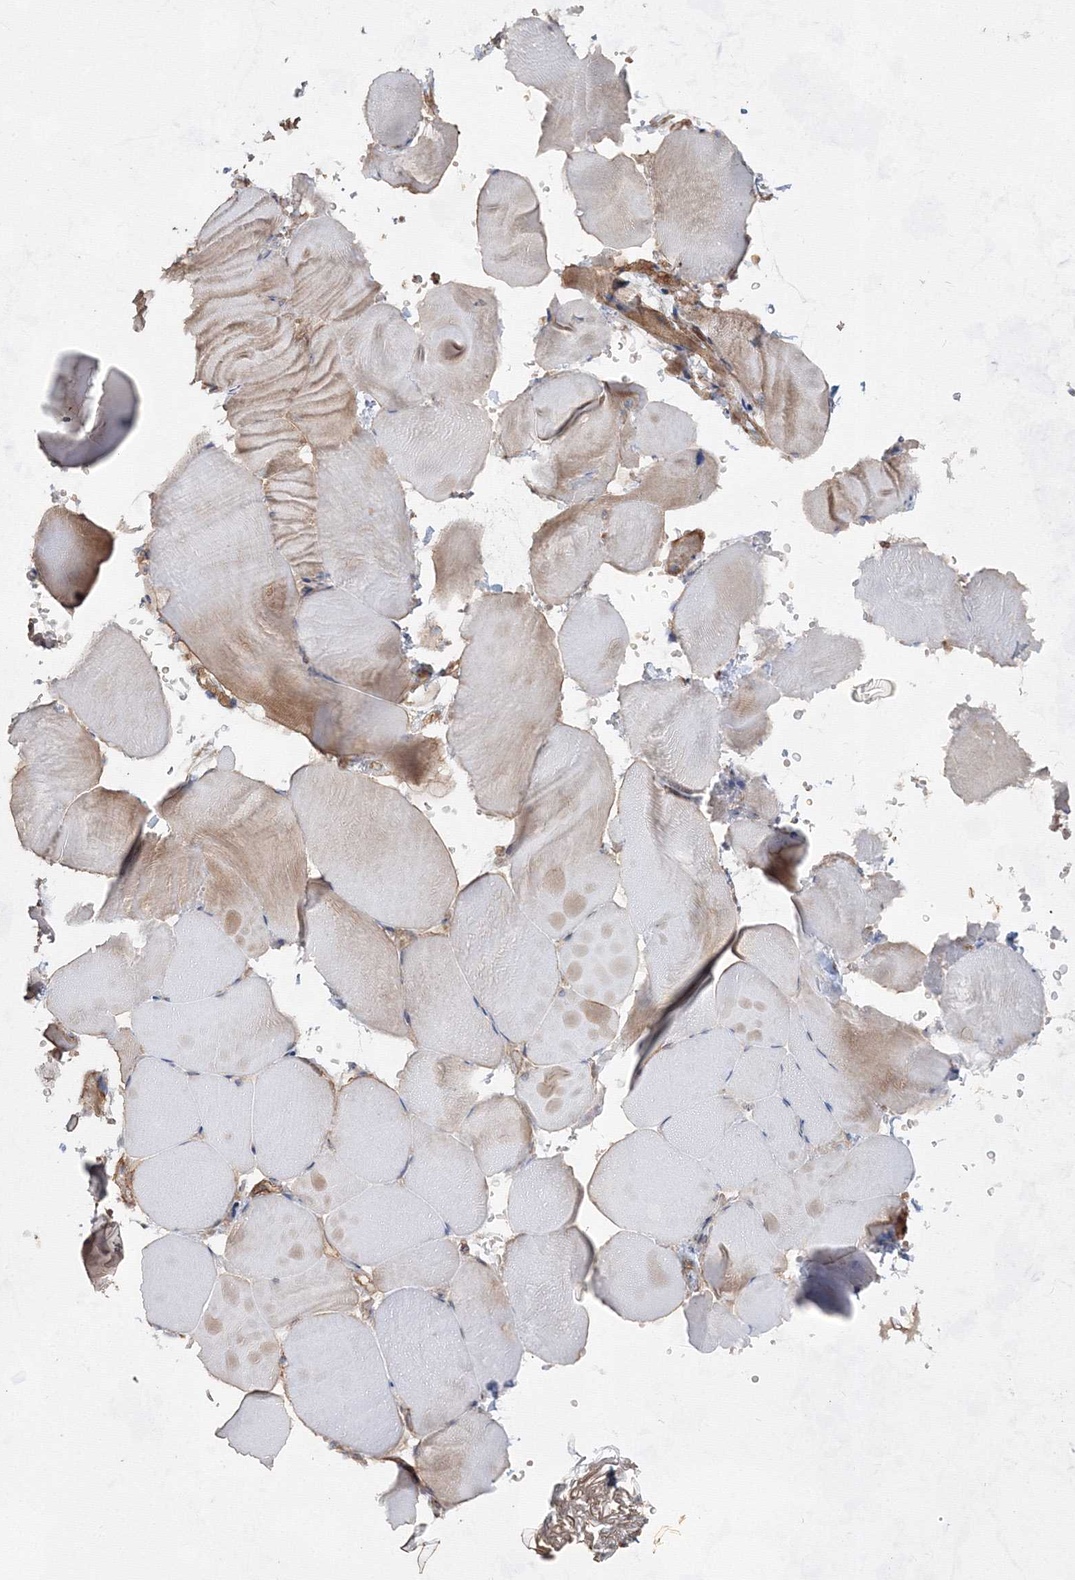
{"staining": {"intensity": "moderate", "quantity": "25%-75%", "location": "cytoplasmic/membranous"}, "tissue": "skeletal muscle", "cell_type": "Myocytes", "image_type": "normal", "snomed": [{"axis": "morphology", "description": "Normal tissue, NOS"}, {"axis": "topography", "description": "Skeletal muscle"}, {"axis": "topography", "description": "Parathyroid gland"}], "caption": "Skeletal muscle was stained to show a protein in brown. There is medium levels of moderate cytoplasmic/membranous staining in about 25%-75% of myocytes. The staining is performed using DAB brown chromogen to label protein expression. The nuclei are counter-stained blue using hematoxylin.", "gene": "EXOC6", "patient": {"sex": "female", "age": 37}}